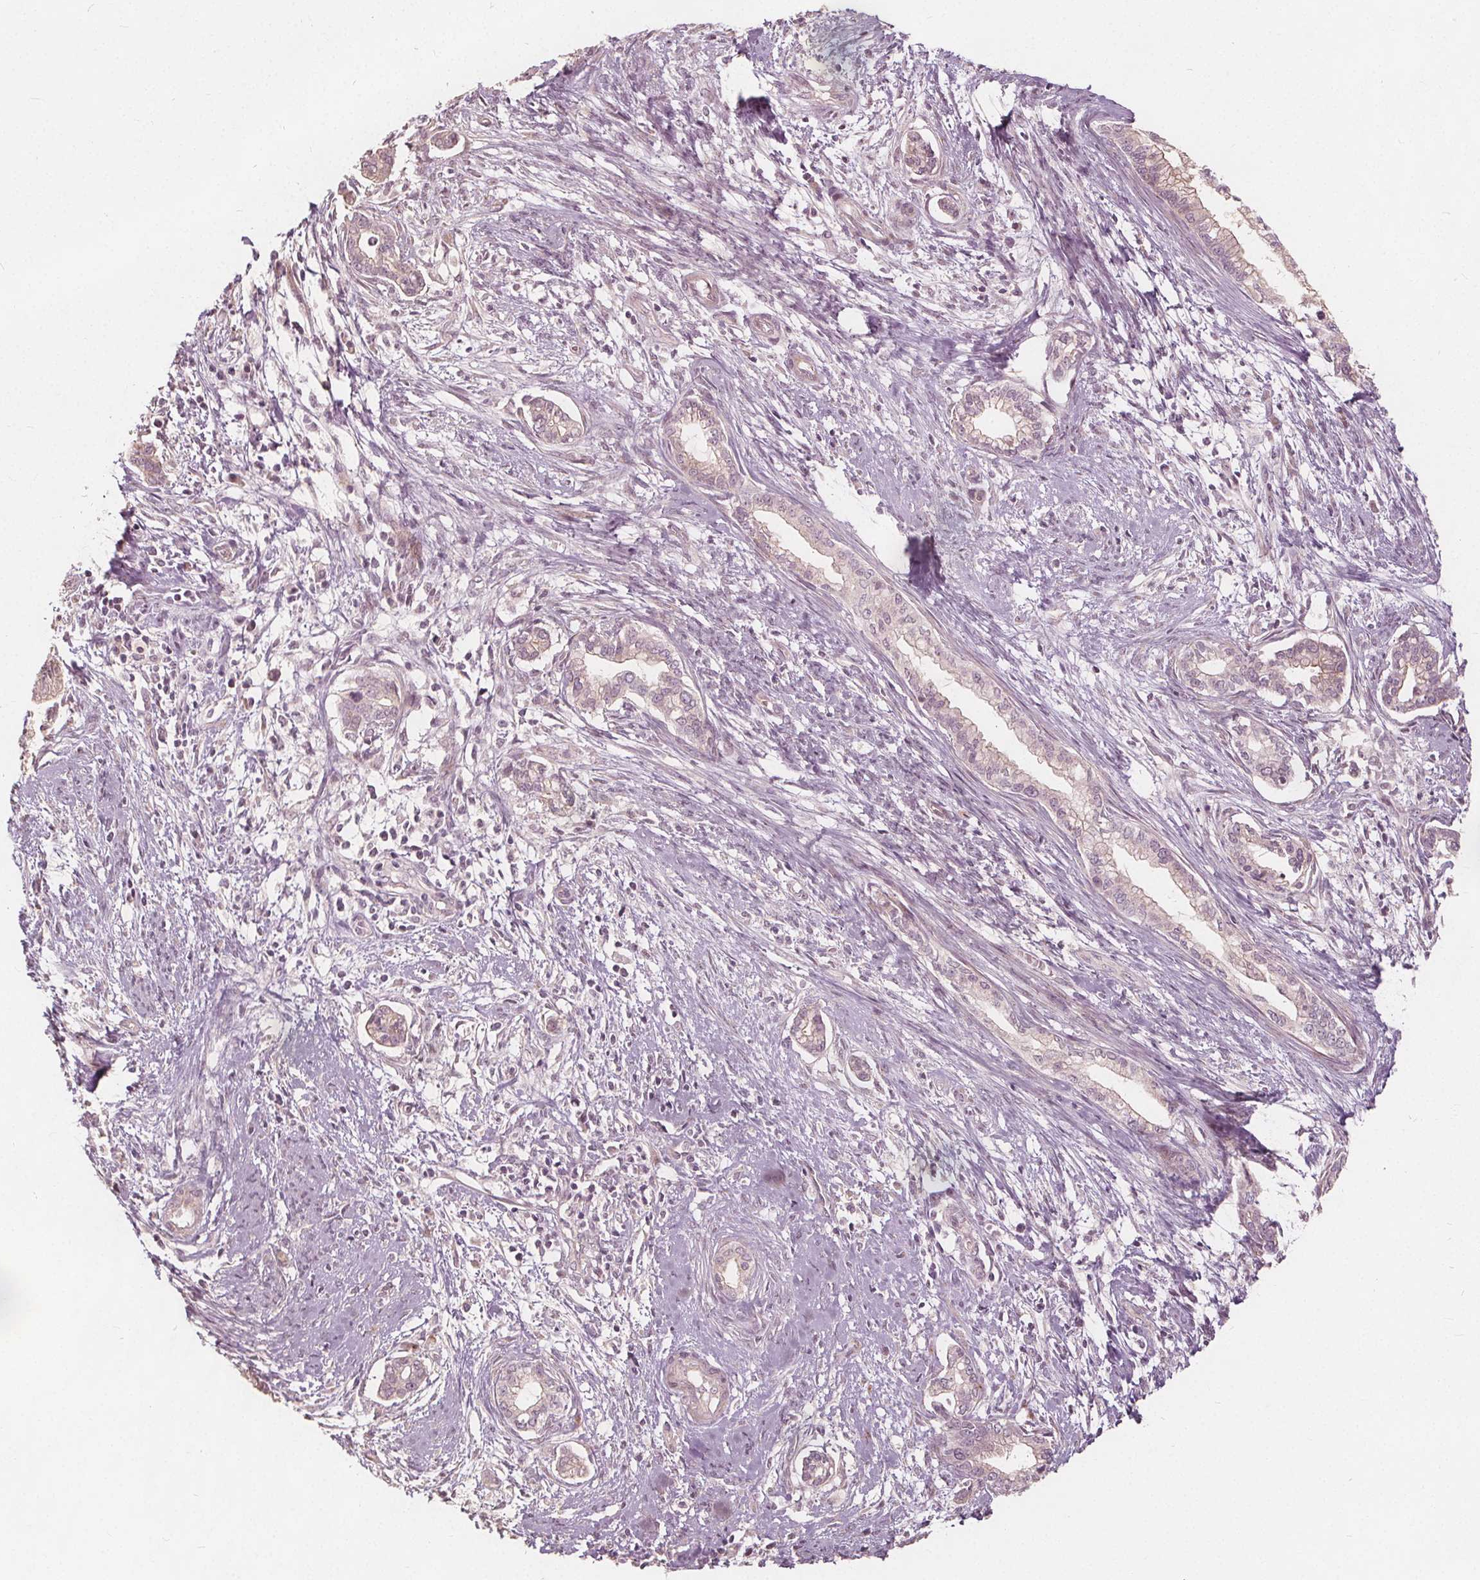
{"staining": {"intensity": "weak", "quantity": "25%-75%", "location": "cytoplasmic/membranous"}, "tissue": "cervical cancer", "cell_type": "Tumor cells", "image_type": "cancer", "snomed": [{"axis": "morphology", "description": "Adenocarcinoma, NOS"}, {"axis": "topography", "description": "Cervix"}], "caption": "Weak cytoplasmic/membranous staining for a protein is seen in approximately 25%-75% of tumor cells of adenocarcinoma (cervical) using immunohistochemistry (IHC).", "gene": "PTPRT", "patient": {"sex": "female", "age": 62}}